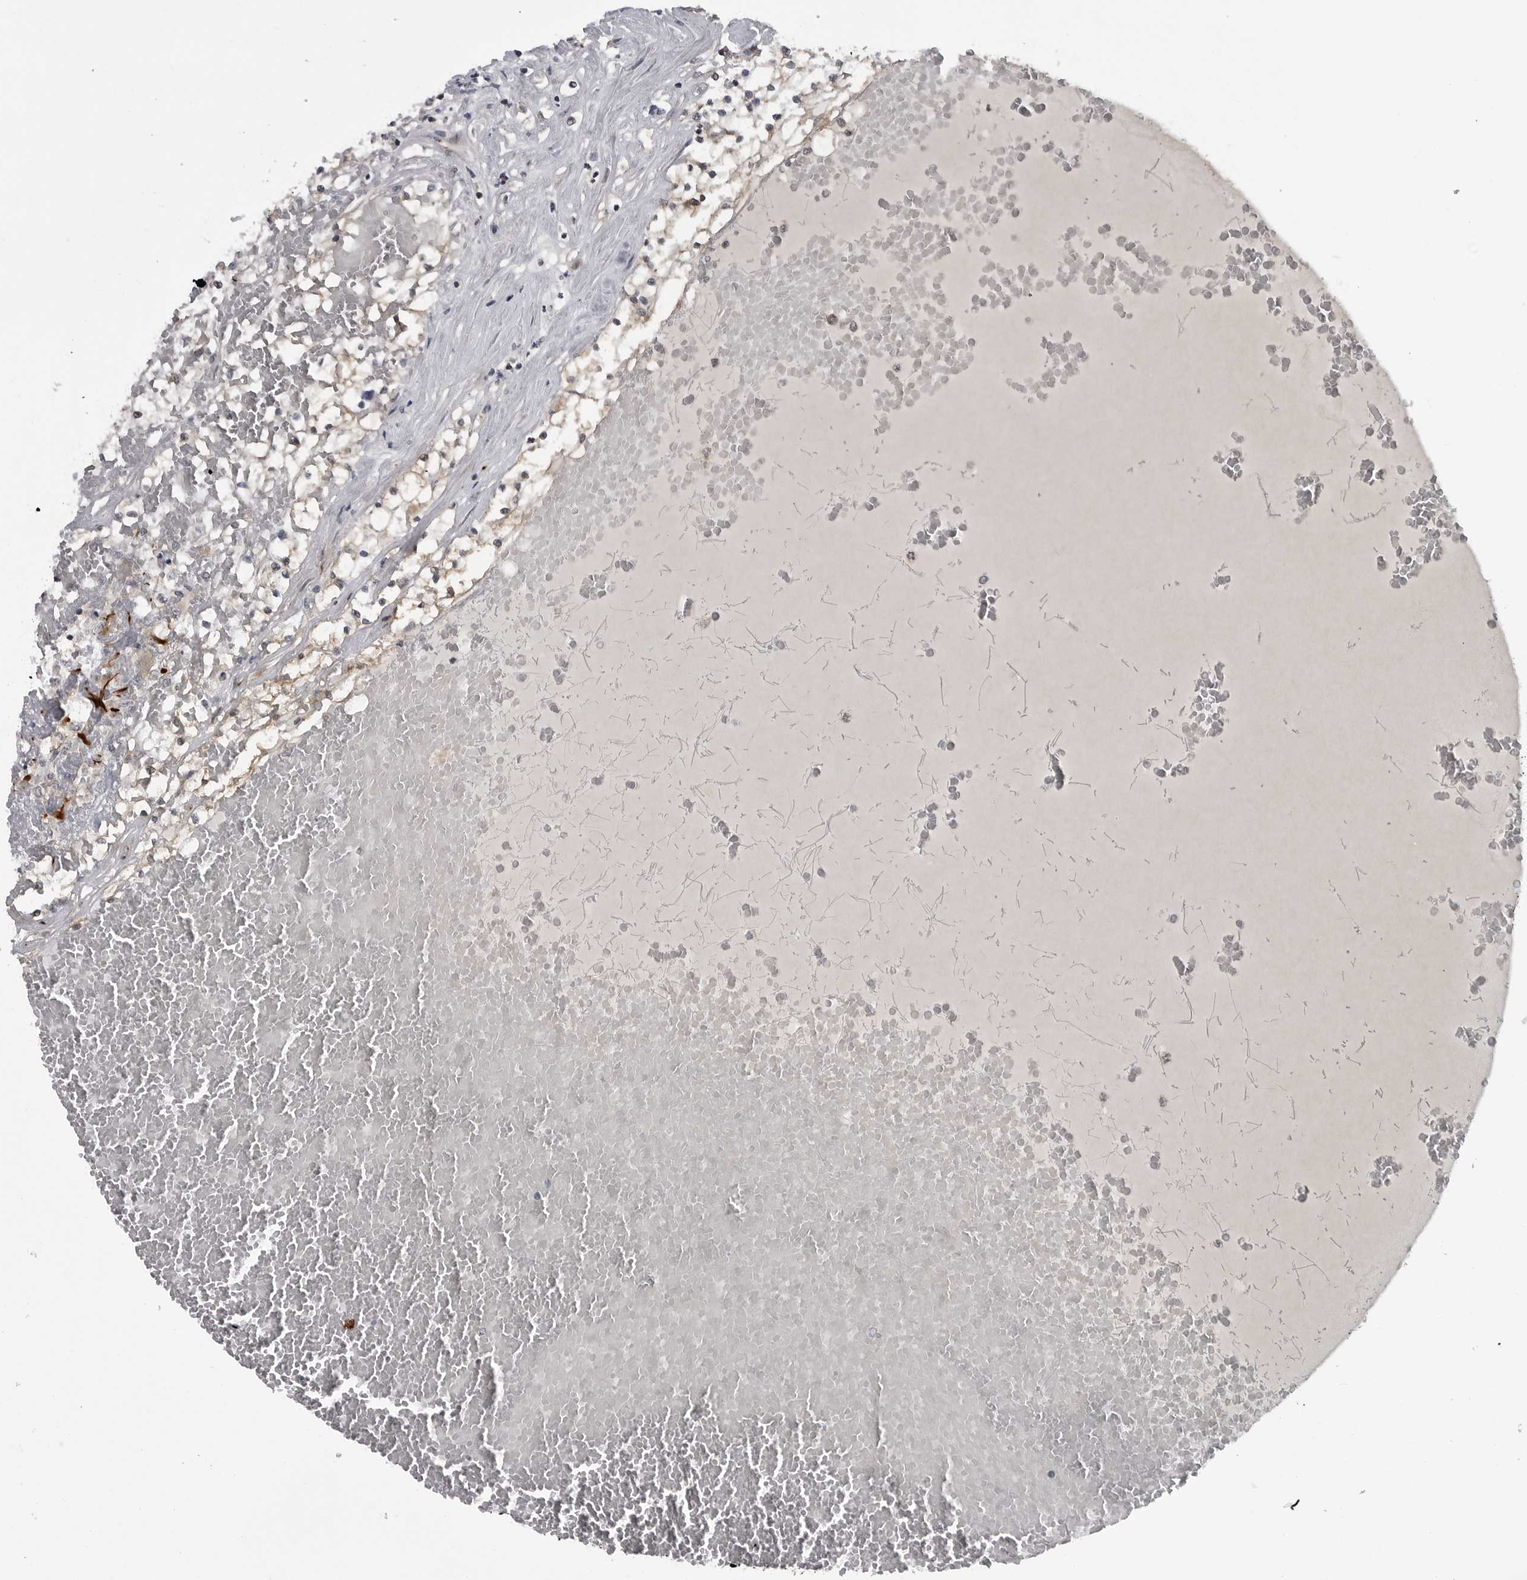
{"staining": {"intensity": "negative", "quantity": "none", "location": "none"}, "tissue": "renal cancer", "cell_type": "Tumor cells", "image_type": "cancer", "snomed": [{"axis": "morphology", "description": "Normal tissue, NOS"}, {"axis": "morphology", "description": "Adenocarcinoma, NOS"}, {"axis": "topography", "description": "Kidney"}], "caption": "Tumor cells show no significant protein positivity in renal cancer (adenocarcinoma). The staining is performed using DAB brown chromogen with nuclei counter-stained in using hematoxylin.", "gene": "FAAP100", "patient": {"sex": "male", "age": 68}}